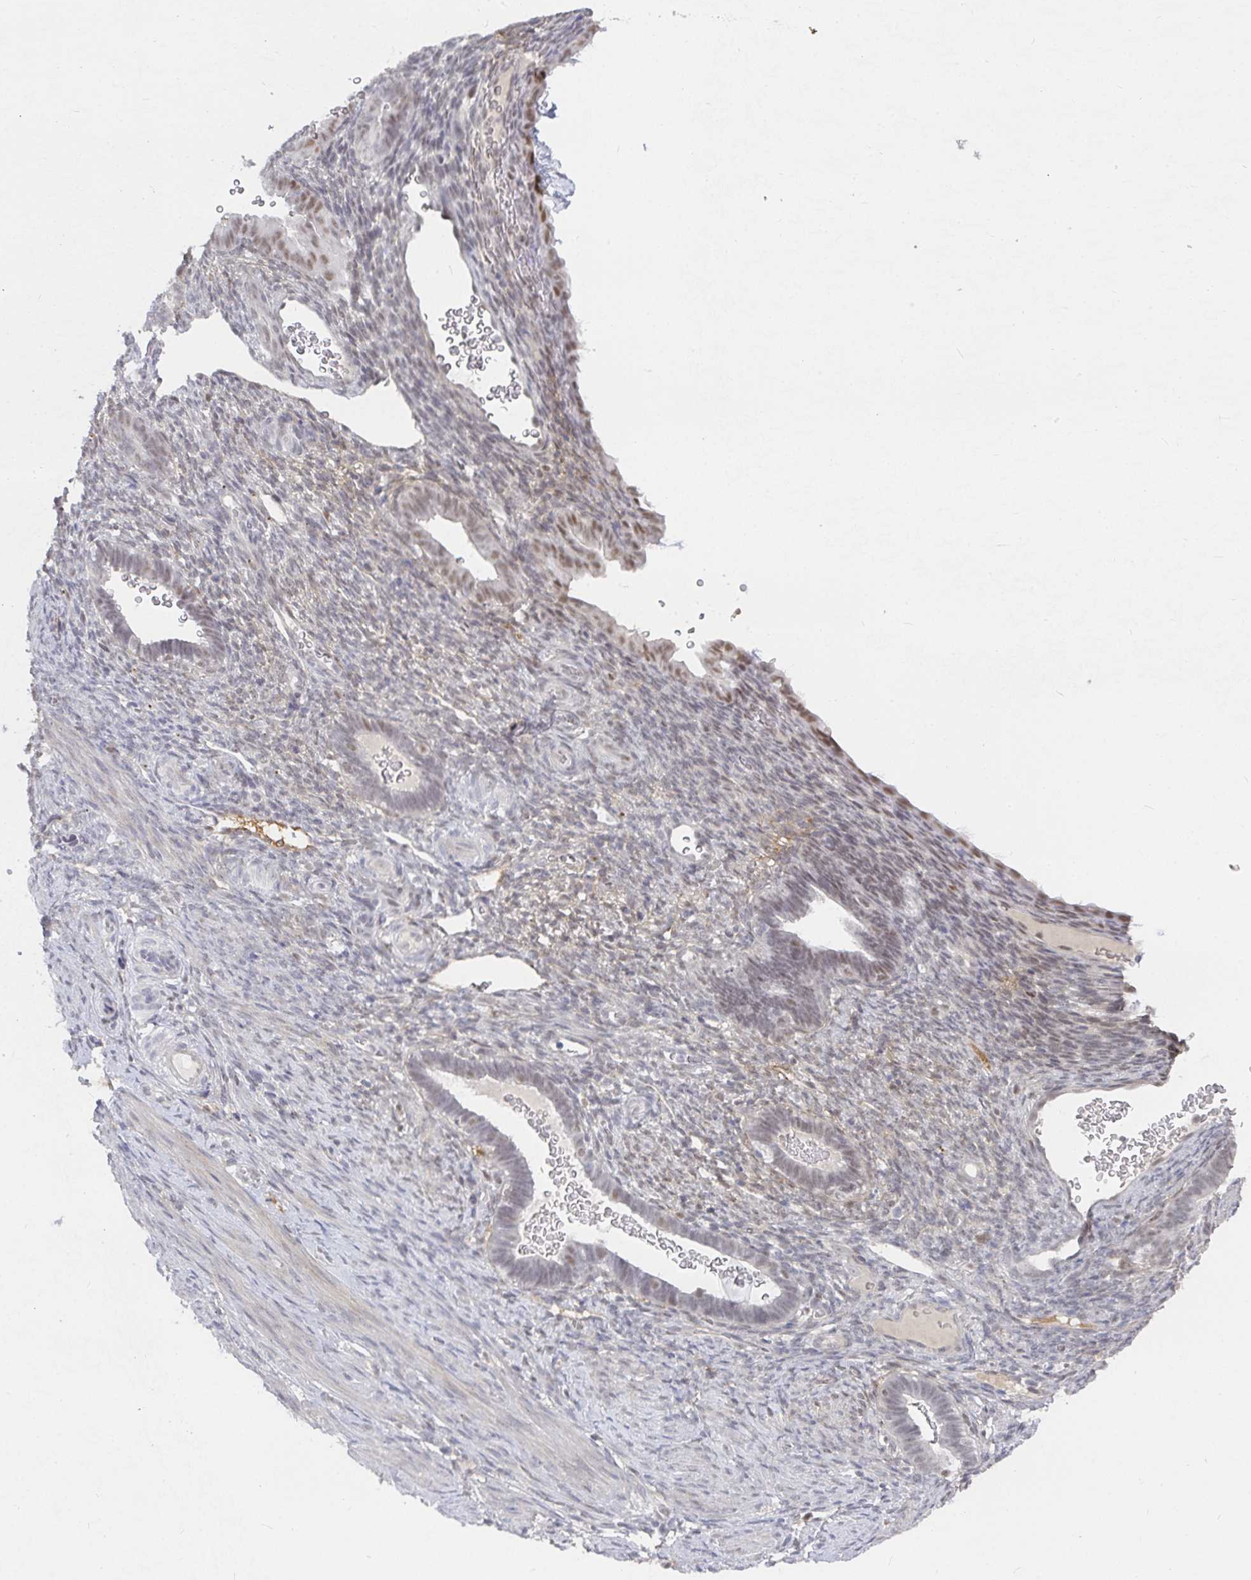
{"staining": {"intensity": "weak", "quantity": "<25%", "location": "nuclear"}, "tissue": "endometrium", "cell_type": "Cells in endometrial stroma", "image_type": "normal", "snomed": [{"axis": "morphology", "description": "Normal tissue, NOS"}, {"axis": "topography", "description": "Endometrium"}], "caption": "A high-resolution image shows IHC staining of unremarkable endometrium, which displays no significant staining in cells in endometrial stroma.", "gene": "RCOR1", "patient": {"sex": "female", "age": 34}}